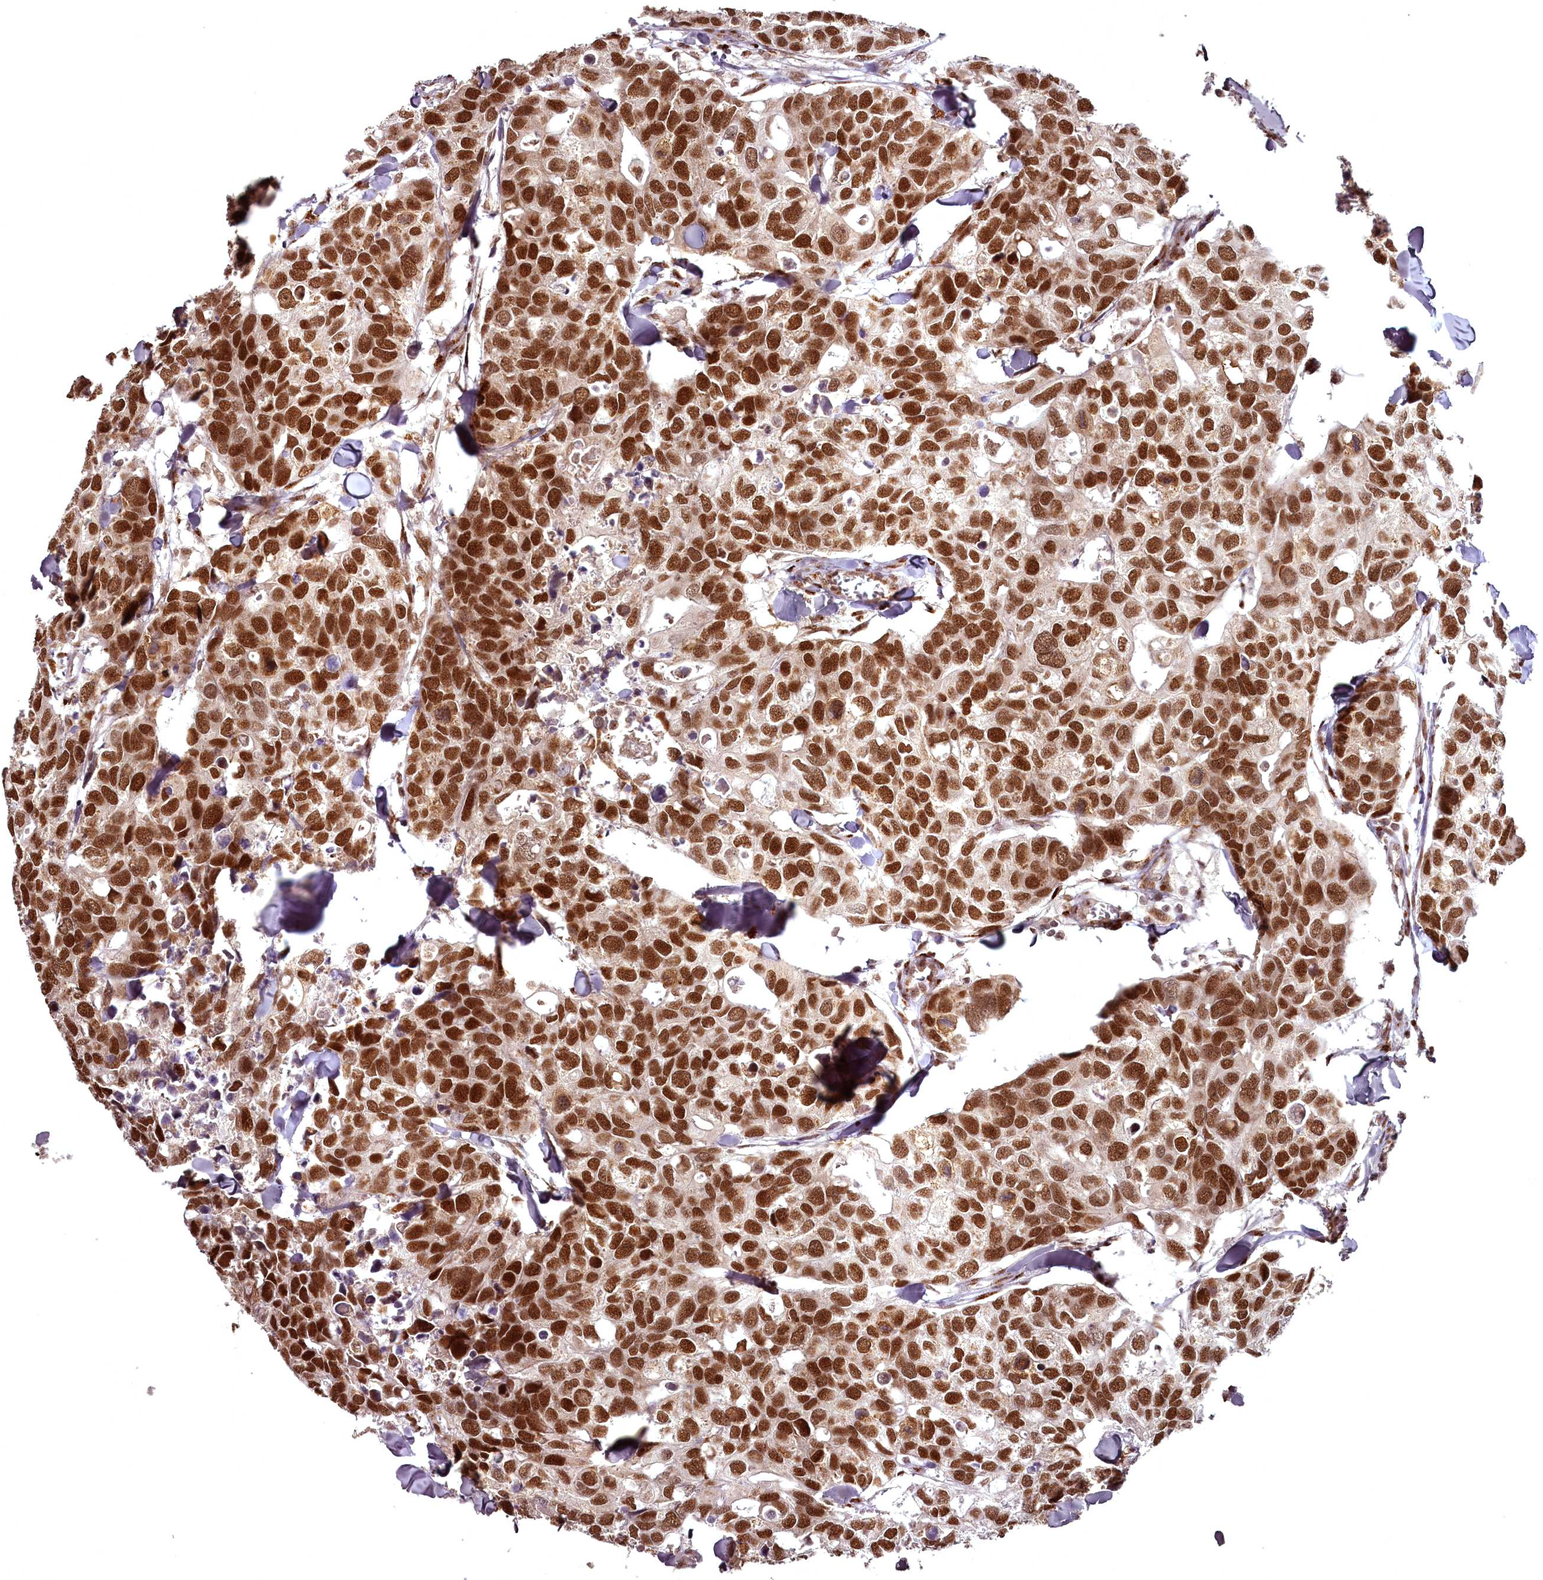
{"staining": {"intensity": "strong", "quantity": ">75%", "location": "nuclear"}, "tissue": "breast cancer", "cell_type": "Tumor cells", "image_type": "cancer", "snomed": [{"axis": "morphology", "description": "Duct carcinoma"}, {"axis": "topography", "description": "Breast"}], "caption": "Human breast cancer stained with a brown dye demonstrates strong nuclear positive expression in approximately >75% of tumor cells.", "gene": "CEP83", "patient": {"sex": "female", "age": 83}}